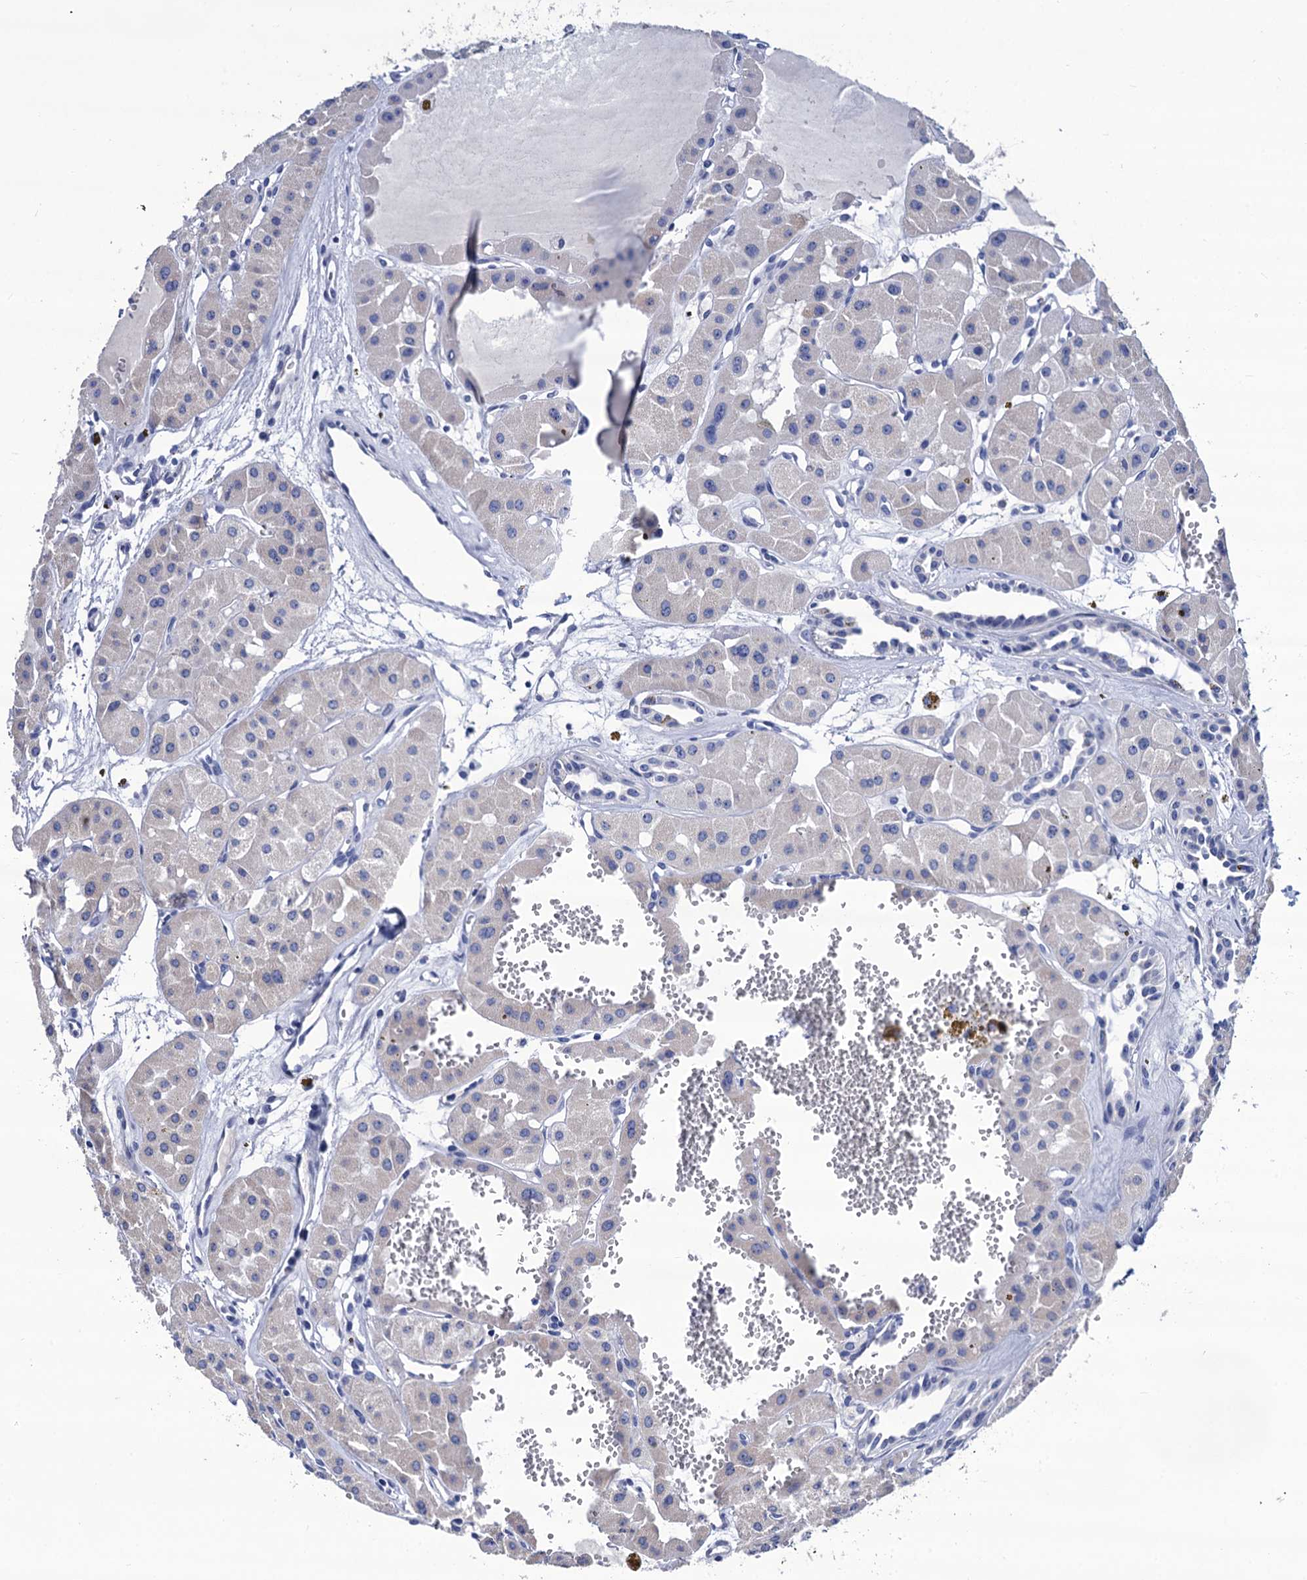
{"staining": {"intensity": "negative", "quantity": "none", "location": "none"}, "tissue": "renal cancer", "cell_type": "Tumor cells", "image_type": "cancer", "snomed": [{"axis": "morphology", "description": "Carcinoma, NOS"}, {"axis": "topography", "description": "Kidney"}], "caption": "This is a image of immunohistochemistry staining of renal carcinoma, which shows no expression in tumor cells.", "gene": "LRRC30", "patient": {"sex": "female", "age": 75}}